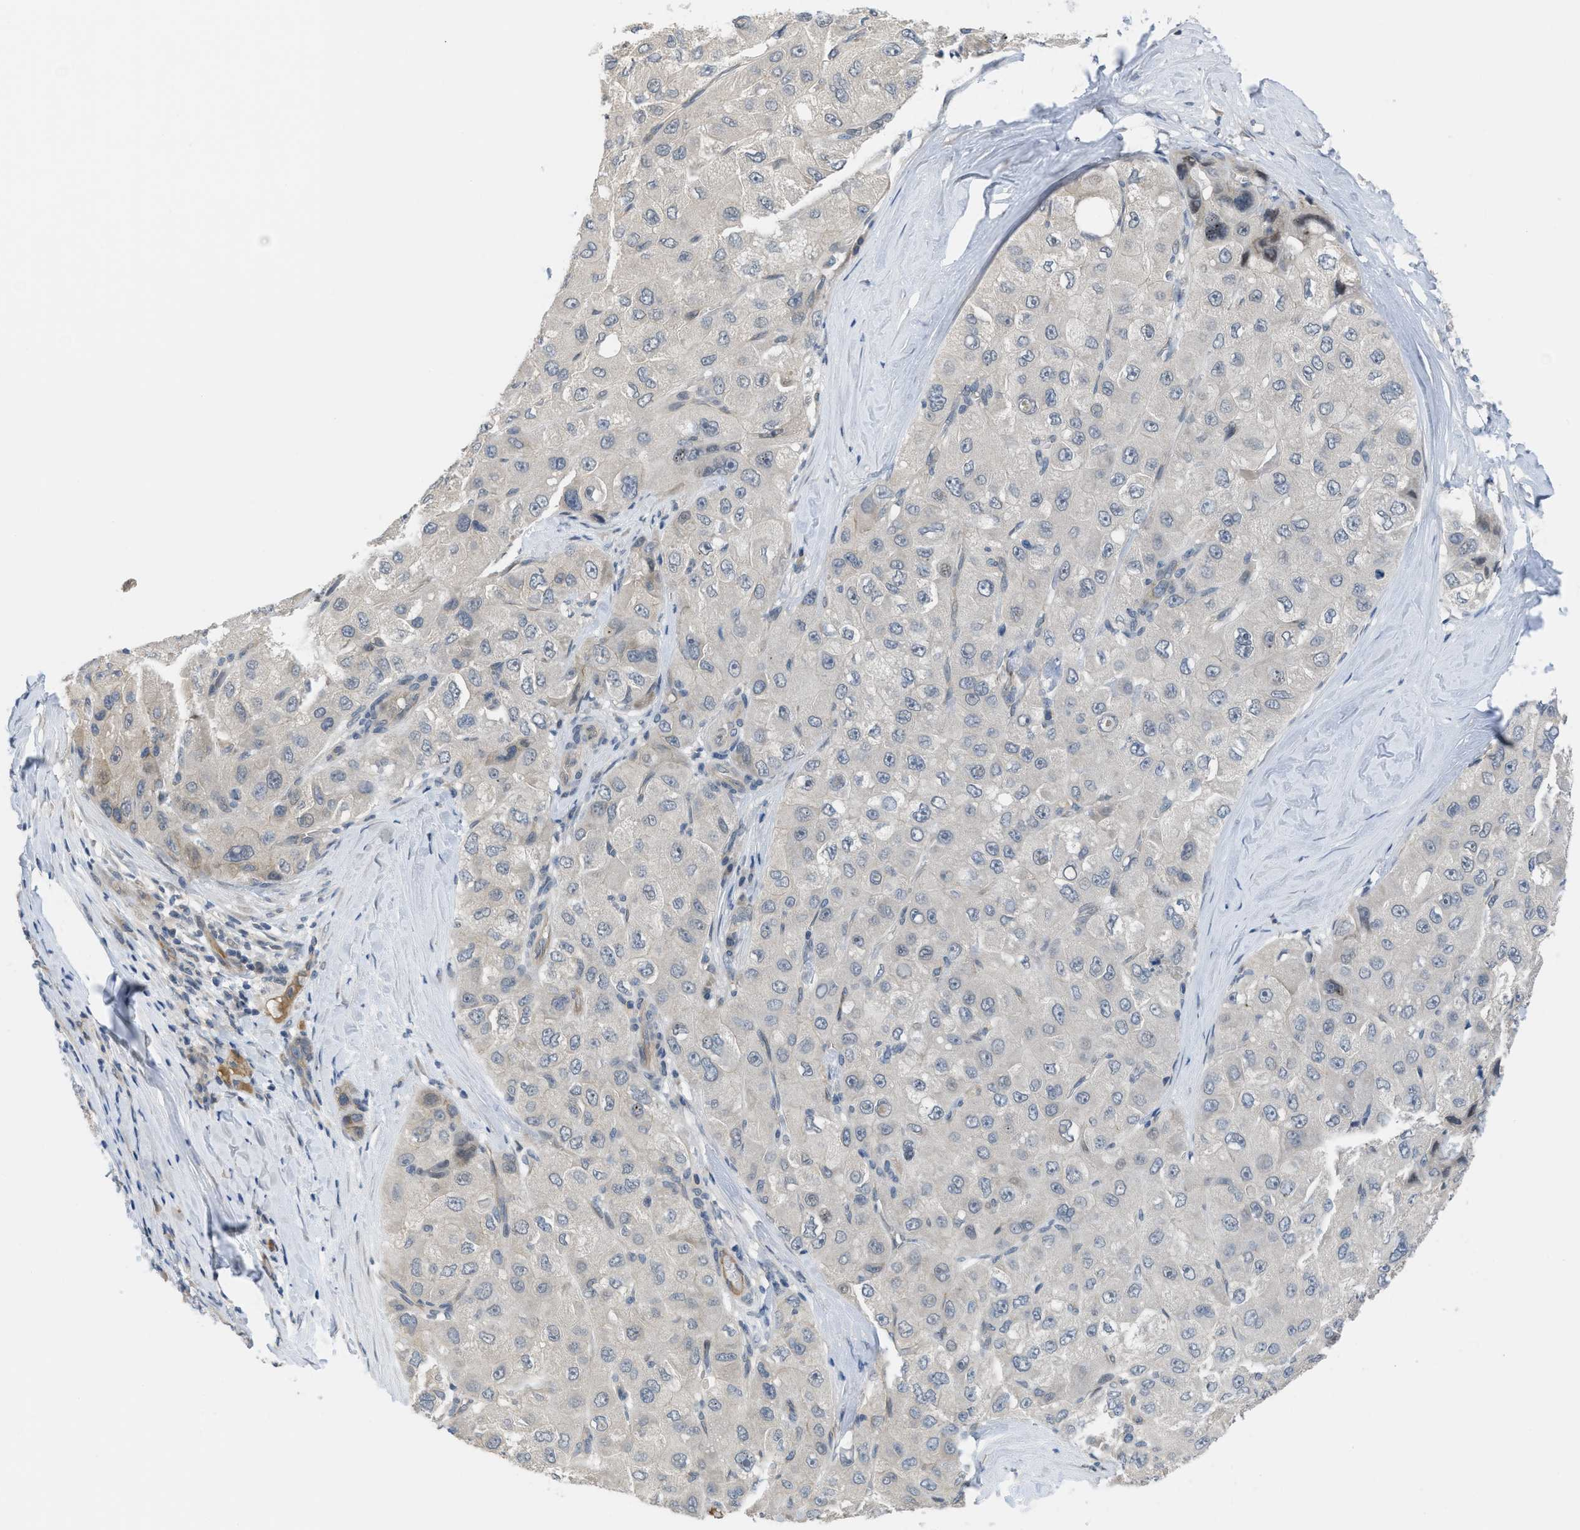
{"staining": {"intensity": "negative", "quantity": "none", "location": "none"}, "tissue": "liver cancer", "cell_type": "Tumor cells", "image_type": "cancer", "snomed": [{"axis": "morphology", "description": "Carcinoma, Hepatocellular, NOS"}, {"axis": "topography", "description": "Liver"}], "caption": "Human liver cancer (hepatocellular carcinoma) stained for a protein using immunohistochemistry demonstrates no staining in tumor cells.", "gene": "TNFAIP1", "patient": {"sex": "male", "age": 80}}